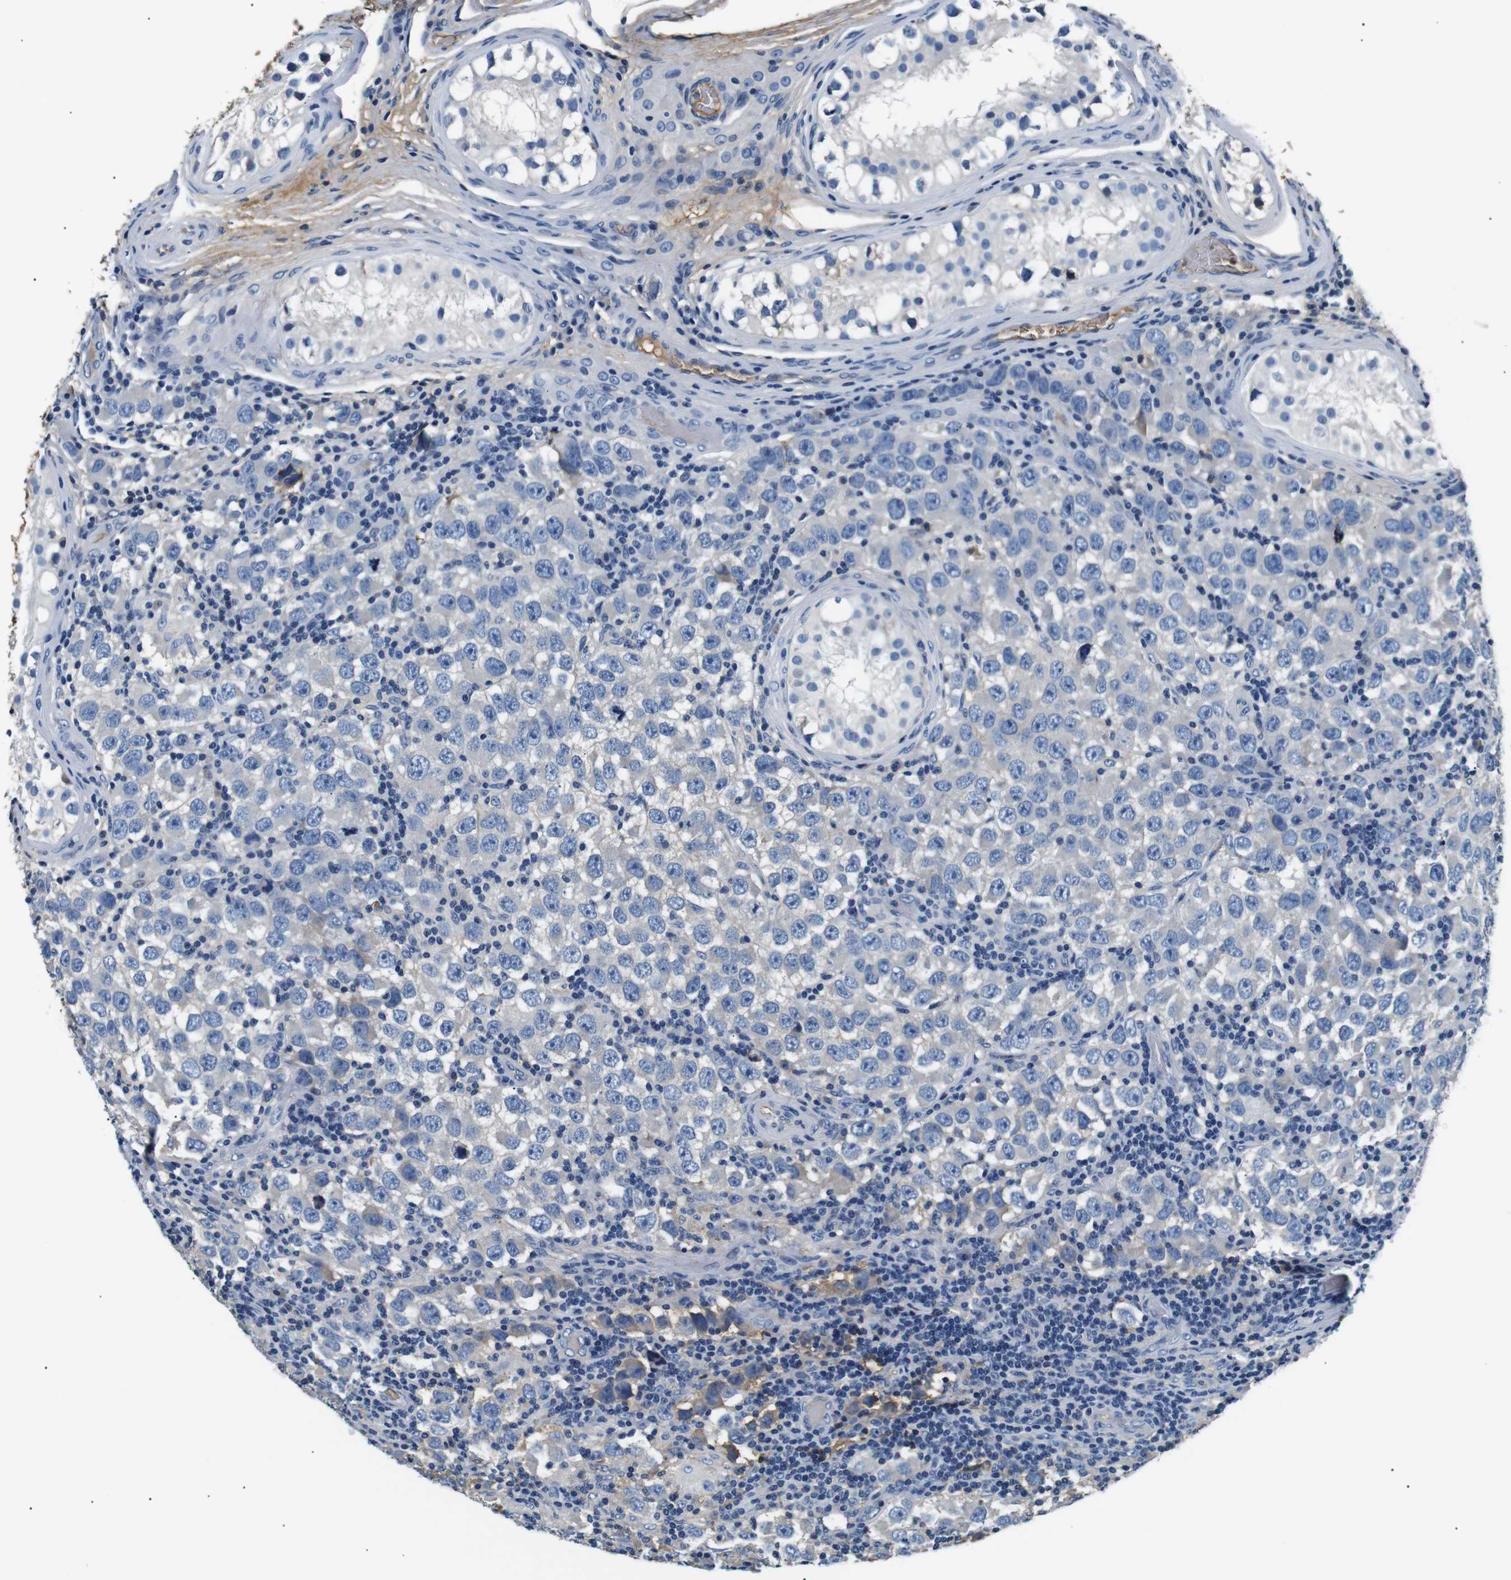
{"staining": {"intensity": "negative", "quantity": "none", "location": "none"}, "tissue": "testis cancer", "cell_type": "Tumor cells", "image_type": "cancer", "snomed": [{"axis": "morphology", "description": "Carcinoma, Embryonal, NOS"}, {"axis": "topography", "description": "Testis"}], "caption": "IHC of embryonal carcinoma (testis) exhibits no positivity in tumor cells.", "gene": "LHCGR", "patient": {"sex": "male", "age": 21}}